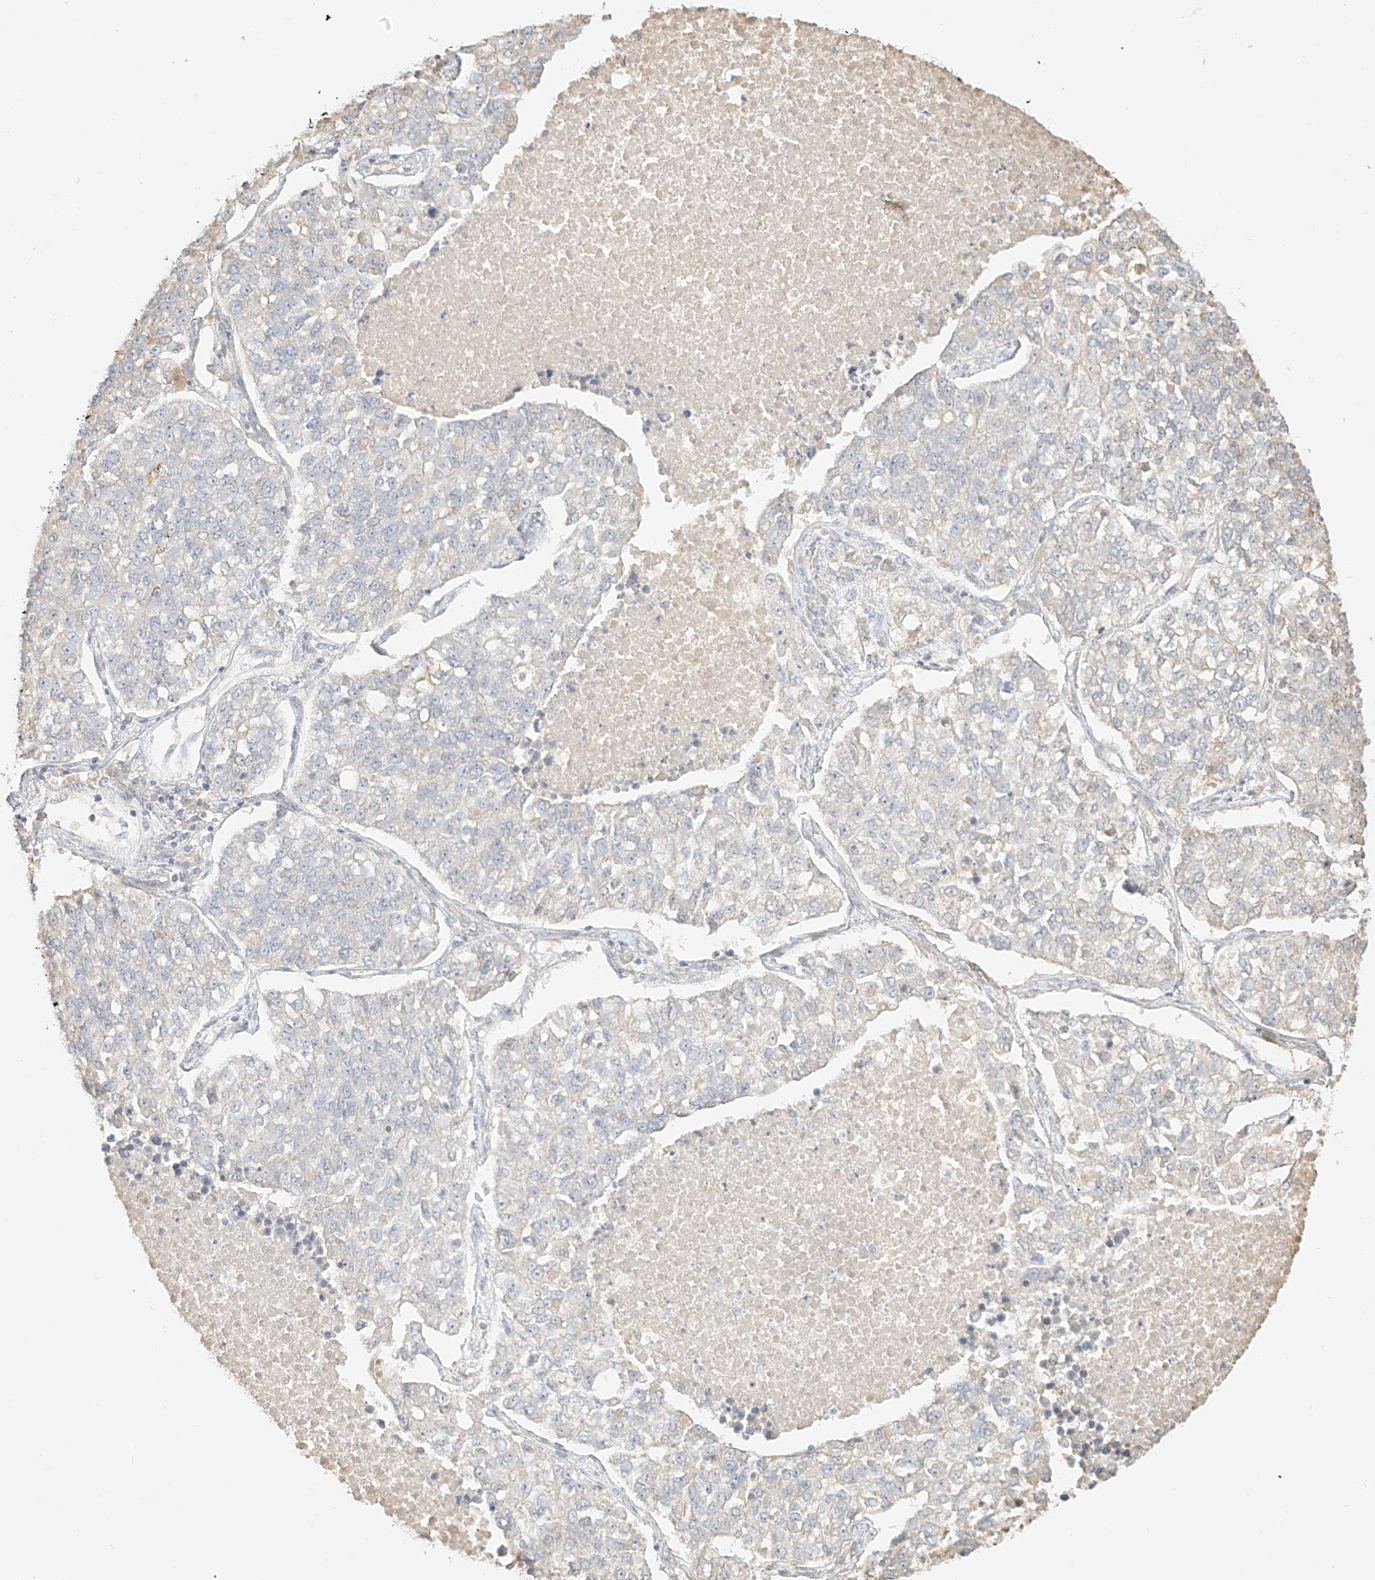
{"staining": {"intensity": "negative", "quantity": "none", "location": "none"}, "tissue": "lung cancer", "cell_type": "Tumor cells", "image_type": "cancer", "snomed": [{"axis": "morphology", "description": "Adenocarcinoma, NOS"}, {"axis": "topography", "description": "Lung"}], "caption": "High magnification brightfield microscopy of lung cancer (adenocarcinoma) stained with DAB (3,3'-diaminobenzidine) (brown) and counterstained with hematoxylin (blue): tumor cells show no significant positivity. Nuclei are stained in blue.", "gene": "UPK1B", "patient": {"sex": "male", "age": 49}}